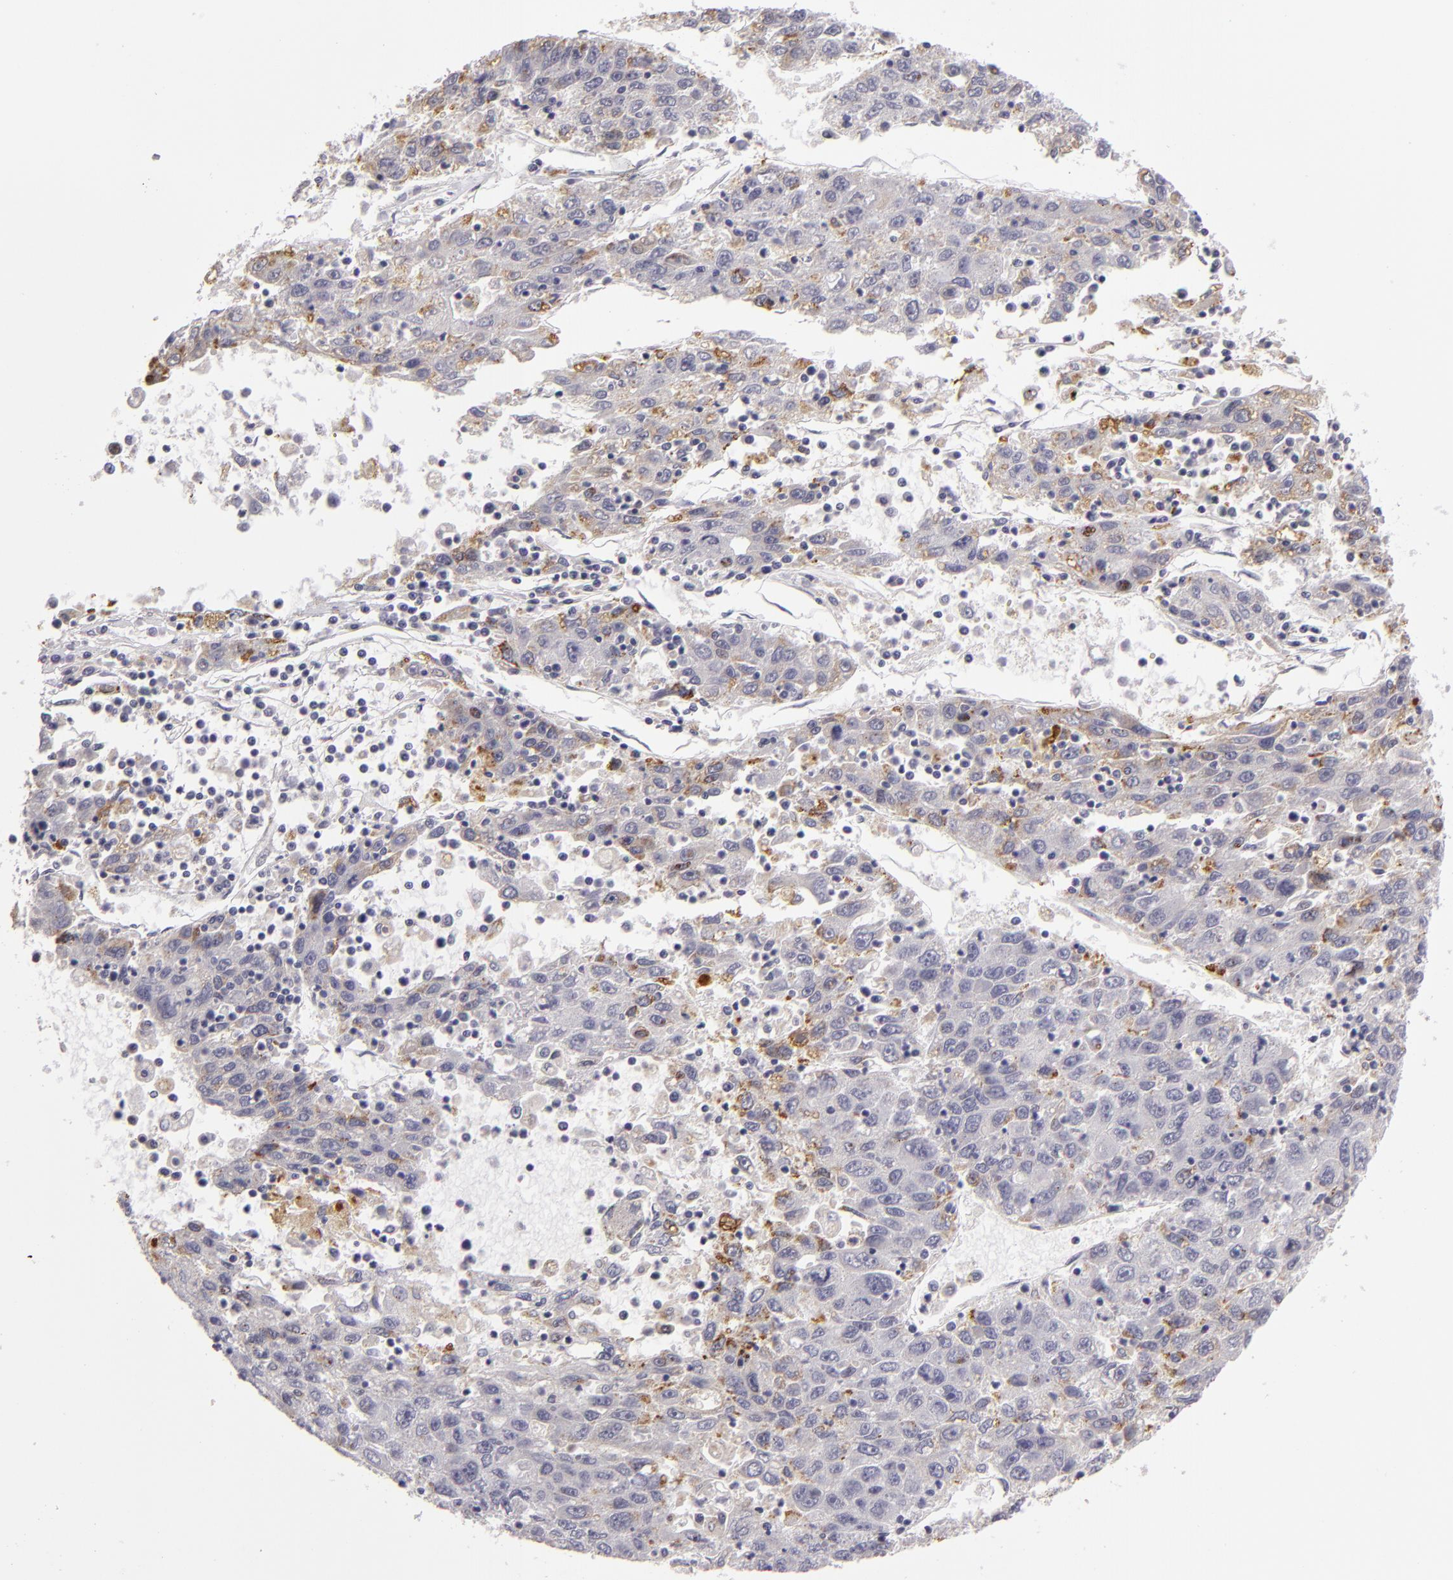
{"staining": {"intensity": "moderate", "quantity": "<25%", "location": "cytoplasmic/membranous"}, "tissue": "liver cancer", "cell_type": "Tumor cells", "image_type": "cancer", "snomed": [{"axis": "morphology", "description": "Carcinoma, Hepatocellular, NOS"}, {"axis": "topography", "description": "Liver"}], "caption": "Hepatocellular carcinoma (liver) stained with IHC displays moderate cytoplasmic/membranous expression in about <25% of tumor cells.", "gene": "EFS", "patient": {"sex": "male", "age": 49}}